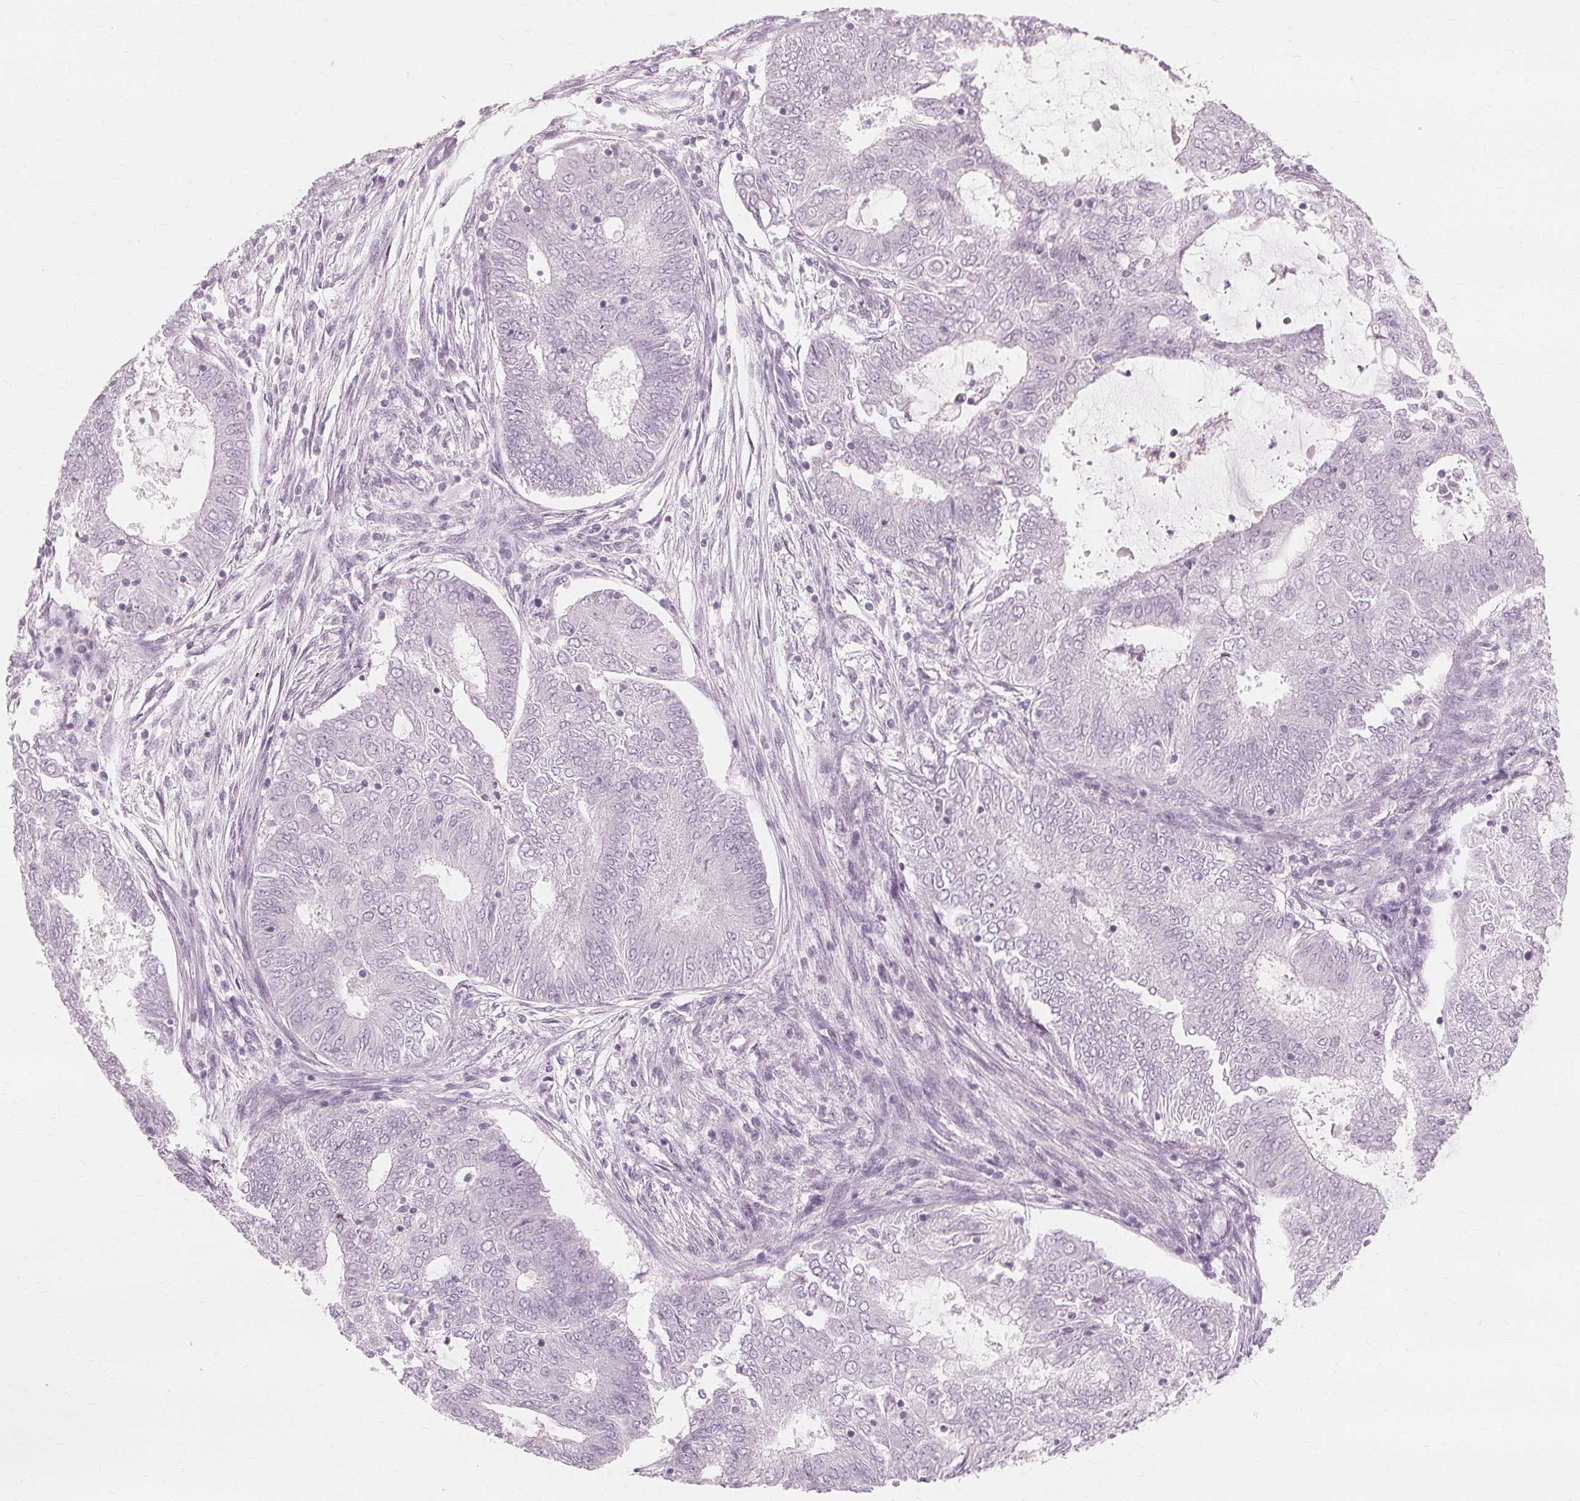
{"staining": {"intensity": "negative", "quantity": "none", "location": "none"}, "tissue": "endometrial cancer", "cell_type": "Tumor cells", "image_type": "cancer", "snomed": [{"axis": "morphology", "description": "Adenocarcinoma, NOS"}, {"axis": "topography", "description": "Endometrium"}], "caption": "Immunohistochemistry of human endometrial adenocarcinoma demonstrates no expression in tumor cells.", "gene": "MUC12", "patient": {"sex": "female", "age": 62}}